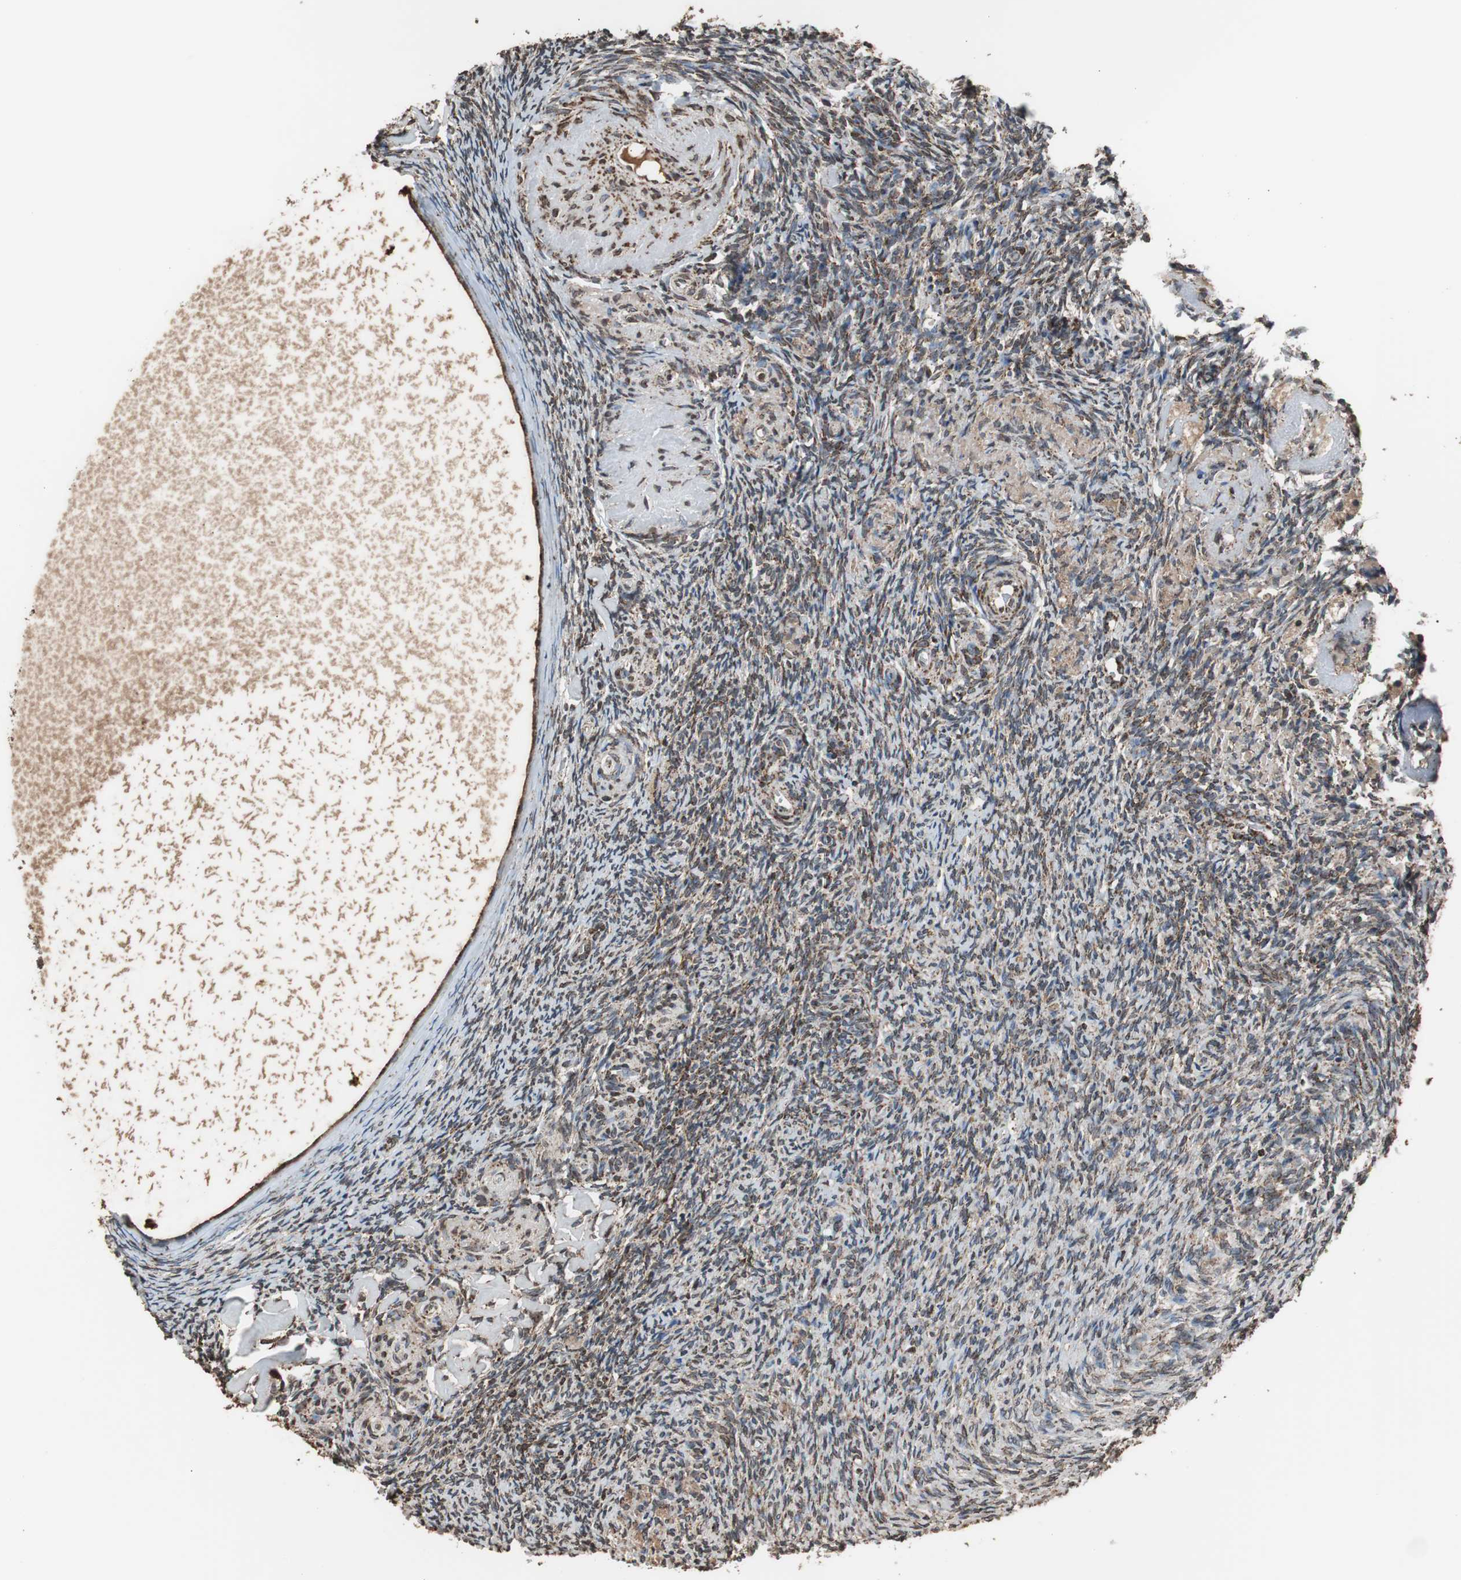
{"staining": {"intensity": "moderate", "quantity": "25%-75%", "location": "cytoplasmic/membranous"}, "tissue": "ovary", "cell_type": "Ovarian stroma cells", "image_type": "normal", "snomed": [{"axis": "morphology", "description": "Normal tissue, NOS"}, {"axis": "topography", "description": "Ovary"}], "caption": "Immunohistochemical staining of unremarkable human ovary exhibits medium levels of moderate cytoplasmic/membranous positivity in approximately 25%-75% of ovarian stroma cells.", "gene": "HSPA9", "patient": {"sex": "female", "age": 60}}